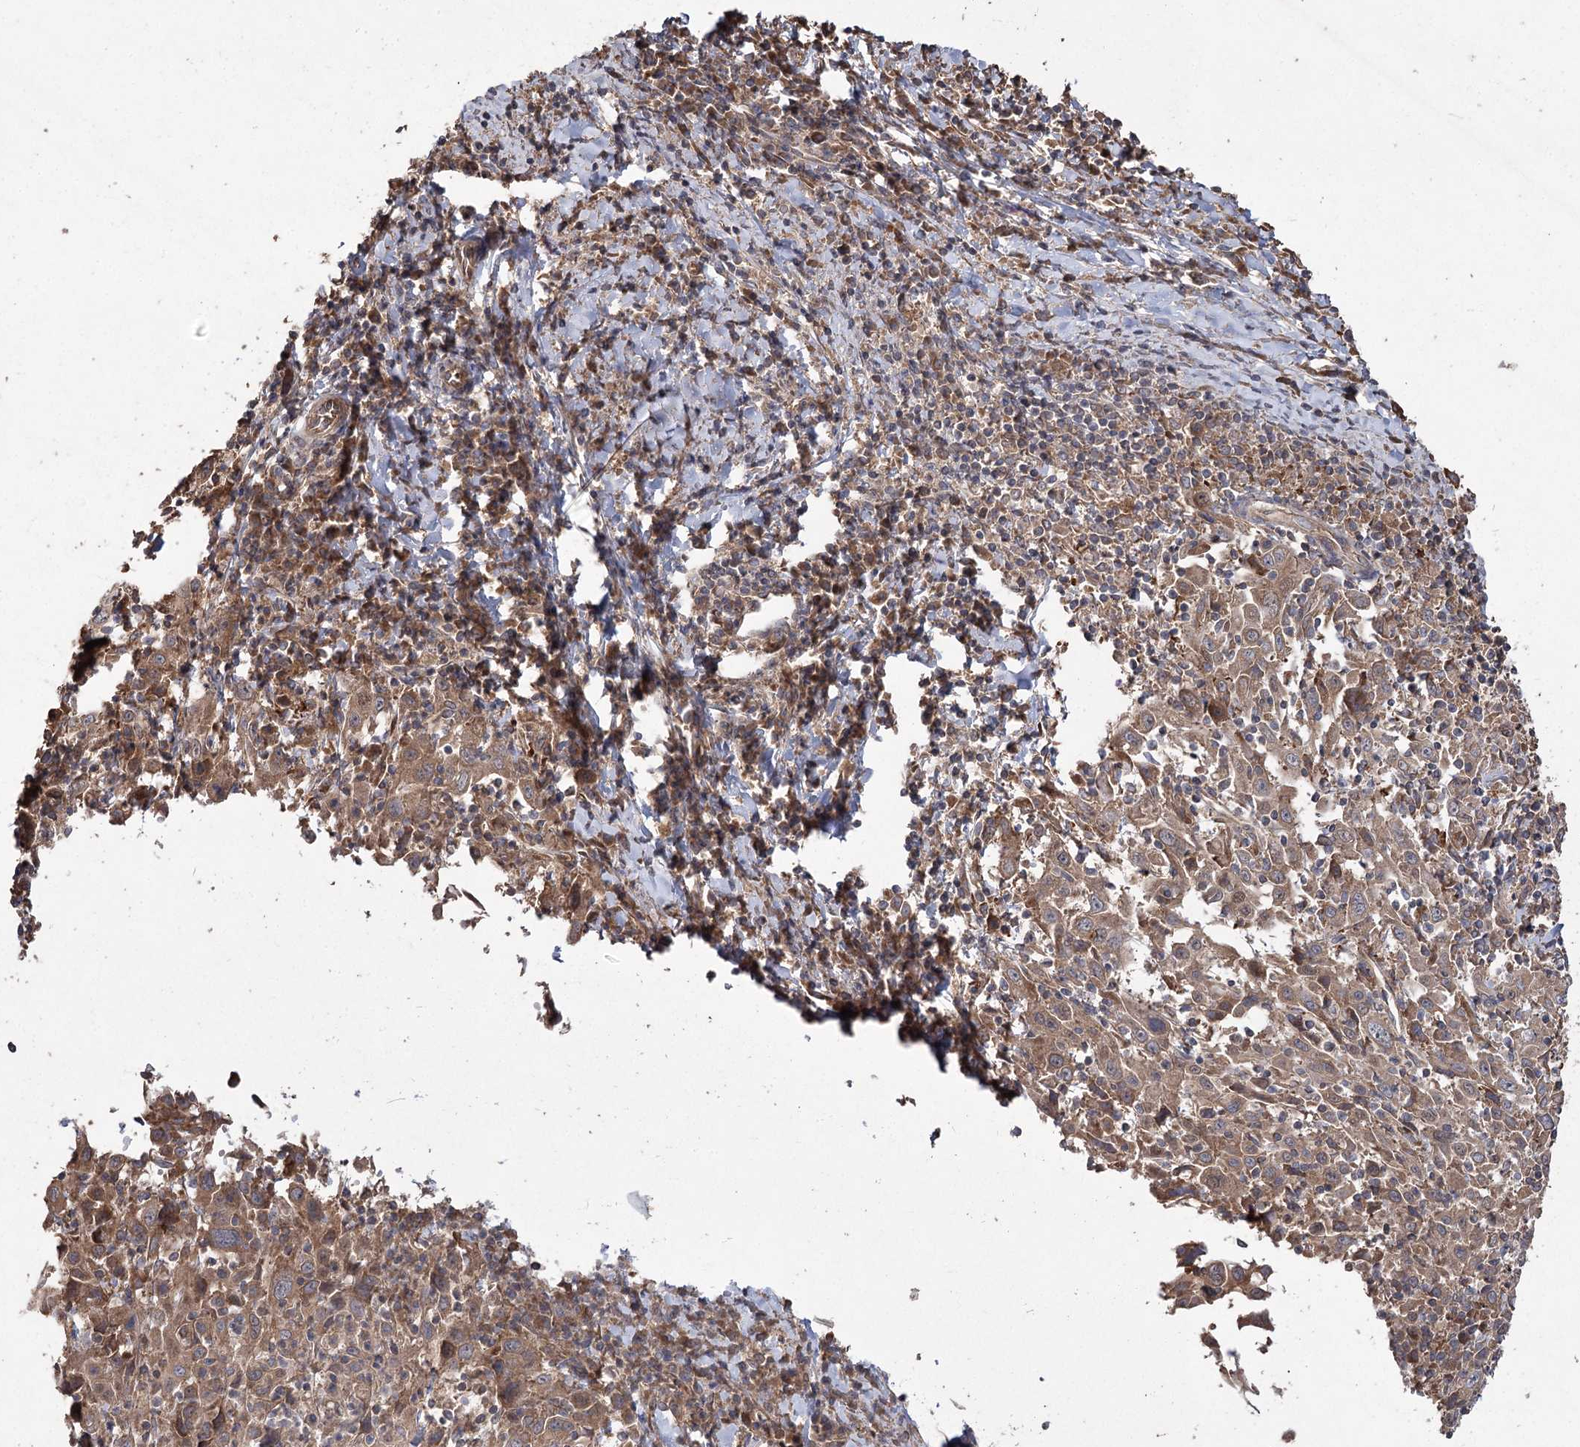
{"staining": {"intensity": "weak", "quantity": ">75%", "location": "cytoplasmic/membranous"}, "tissue": "cervical cancer", "cell_type": "Tumor cells", "image_type": "cancer", "snomed": [{"axis": "morphology", "description": "Squamous cell carcinoma, NOS"}, {"axis": "topography", "description": "Cervix"}], "caption": "There is low levels of weak cytoplasmic/membranous staining in tumor cells of cervical squamous cell carcinoma, as demonstrated by immunohistochemical staining (brown color).", "gene": "RIN2", "patient": {"sex": "female", "age": 46}}